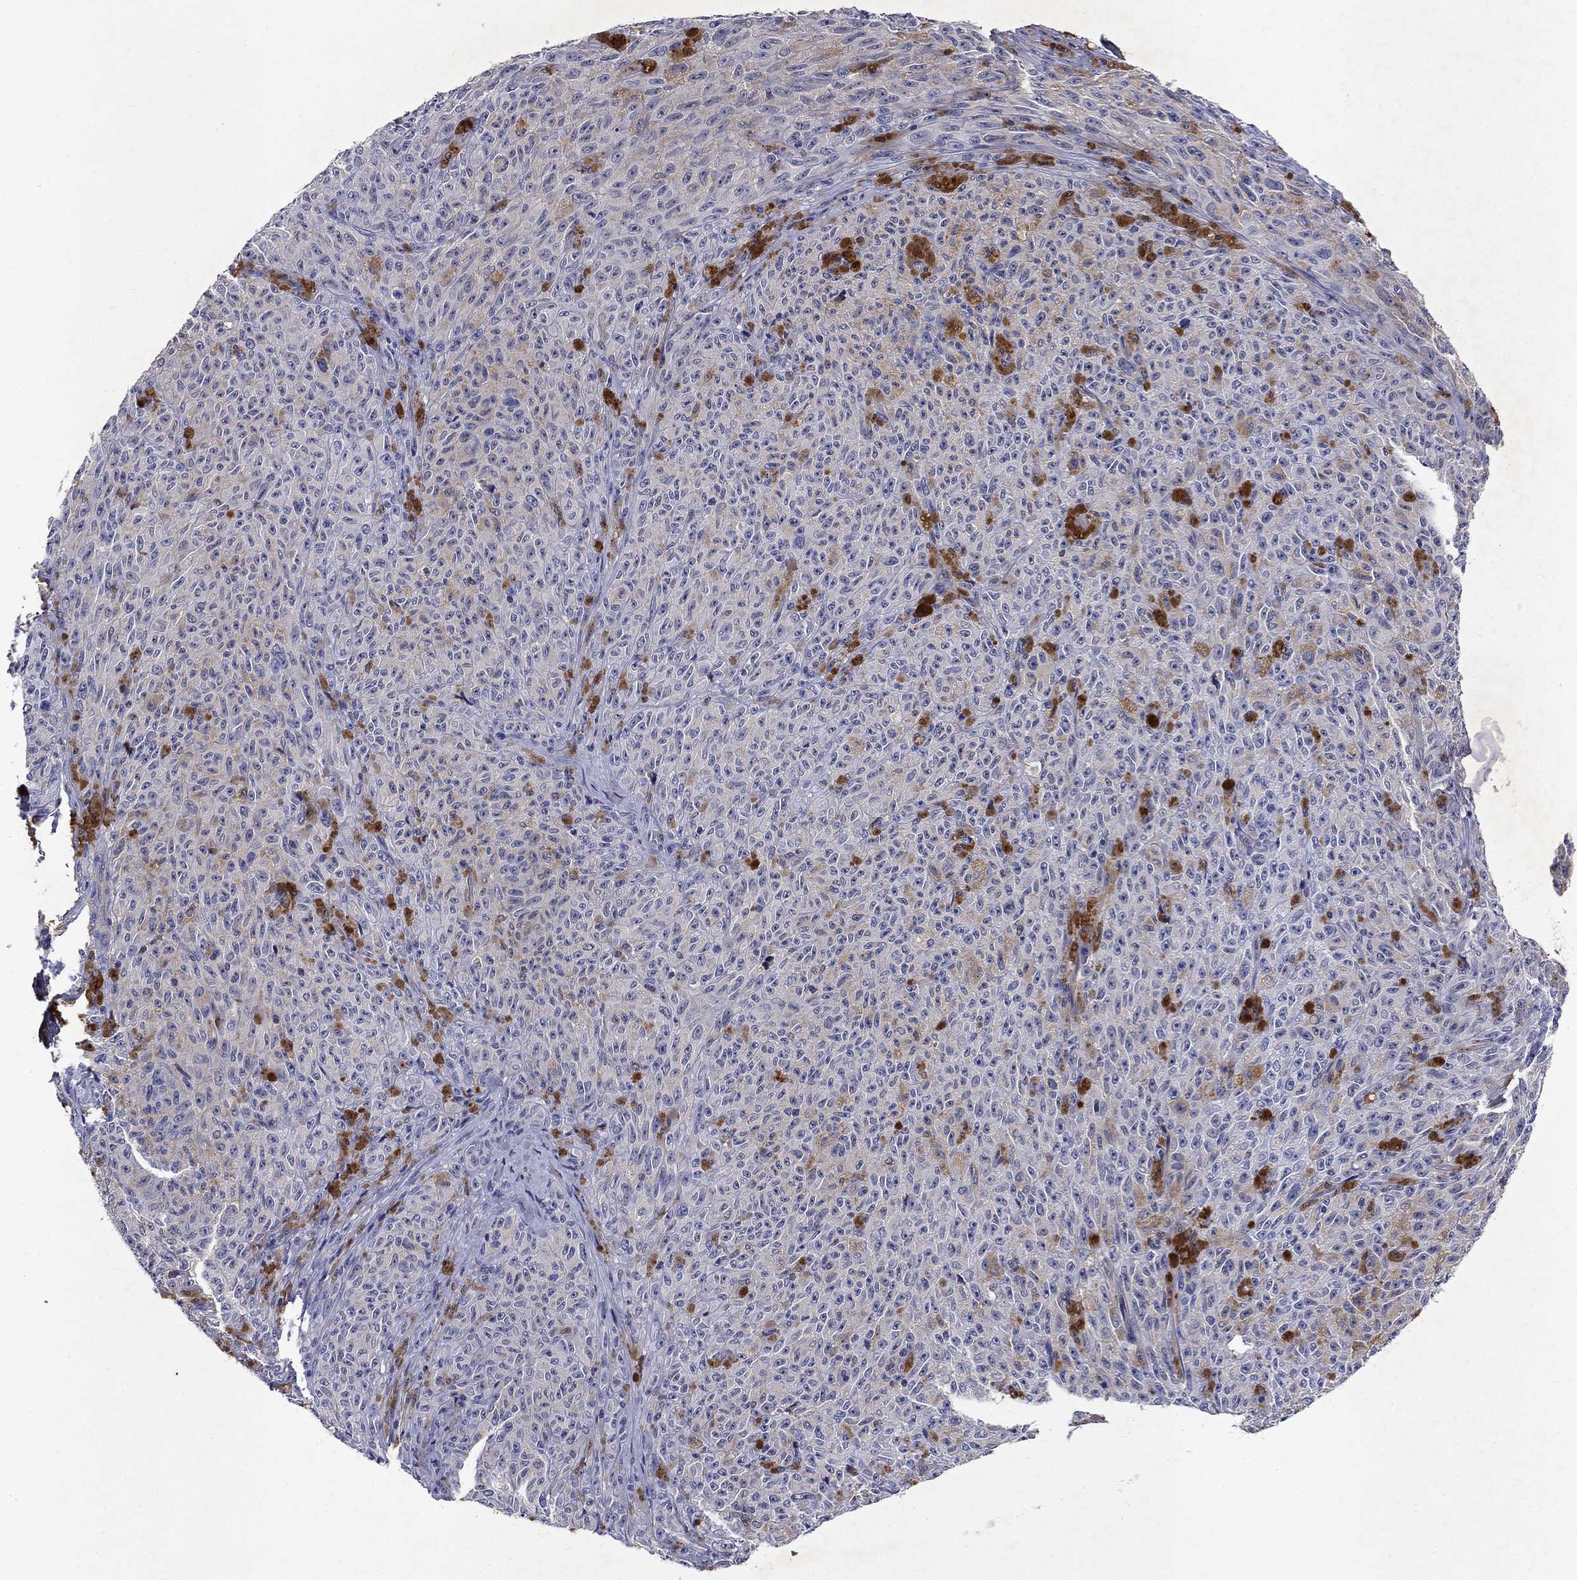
{"staining": {"intensity": "negative", "quantity": "none", "location": "none"}, "tissue": "melanoma", "cell_type": "Tumor cells", "image_type": "cancer", "snomed": [{"axis": "morphology", "description": "Malignant melanoma, NOS"}, {"axis": "topography", "description": "Skin"}], "caption": "DAB (3,3'-diaminobenzidine) immunohistochemical staining of human melanoma displays no significant staining in tumor cells. (Brightfield microscopy of DAB IHC at high magnification).", "gene": "GLTP", "patient": {"sex": "female", "age": 82}}